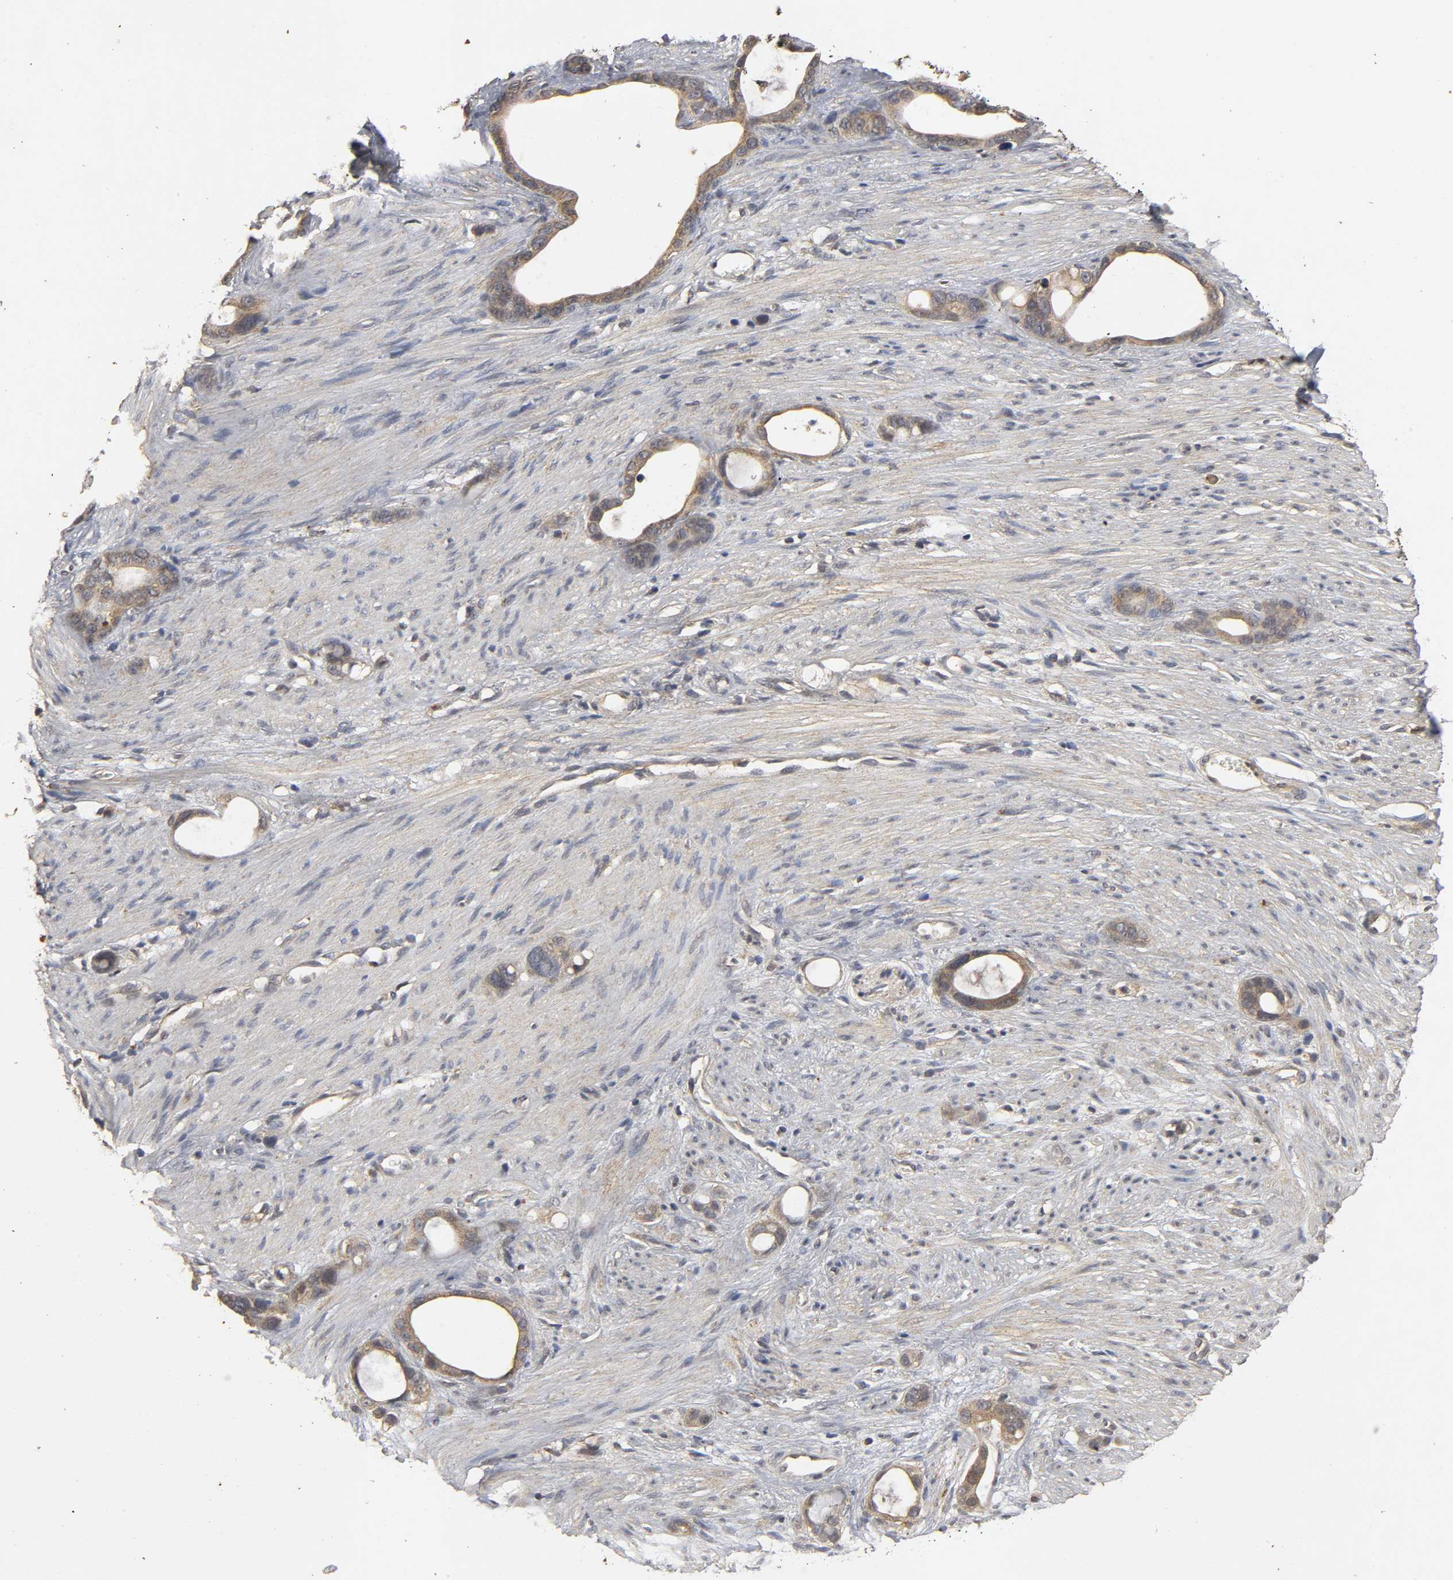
{"staining": {"intensity": "weak", "quantity": ">75%", "location": "cytoplasmic/membranous"}, "tissue": "stomach cancer", "cell_type": "Tumor cells", "image_type": "cancer", "snomed": [{"axis": "morphology", "description": "Adenocarcinoma, NOS"}, {"axis": "topography", "description": "Stomach"}], "caption": "Protein analysis of stomach adenocarcinoma tissue shows weak cytoplasmic/membranous staining in approximately >75% of tumor cells. The staining was performed using DAB to visualize the protein expression in brown, while the nuclei were stained in blue with hematoxylin (Magnification: 20x).", "gene": "TRAF6", "patient": {"sex": "female", "age": 75}}